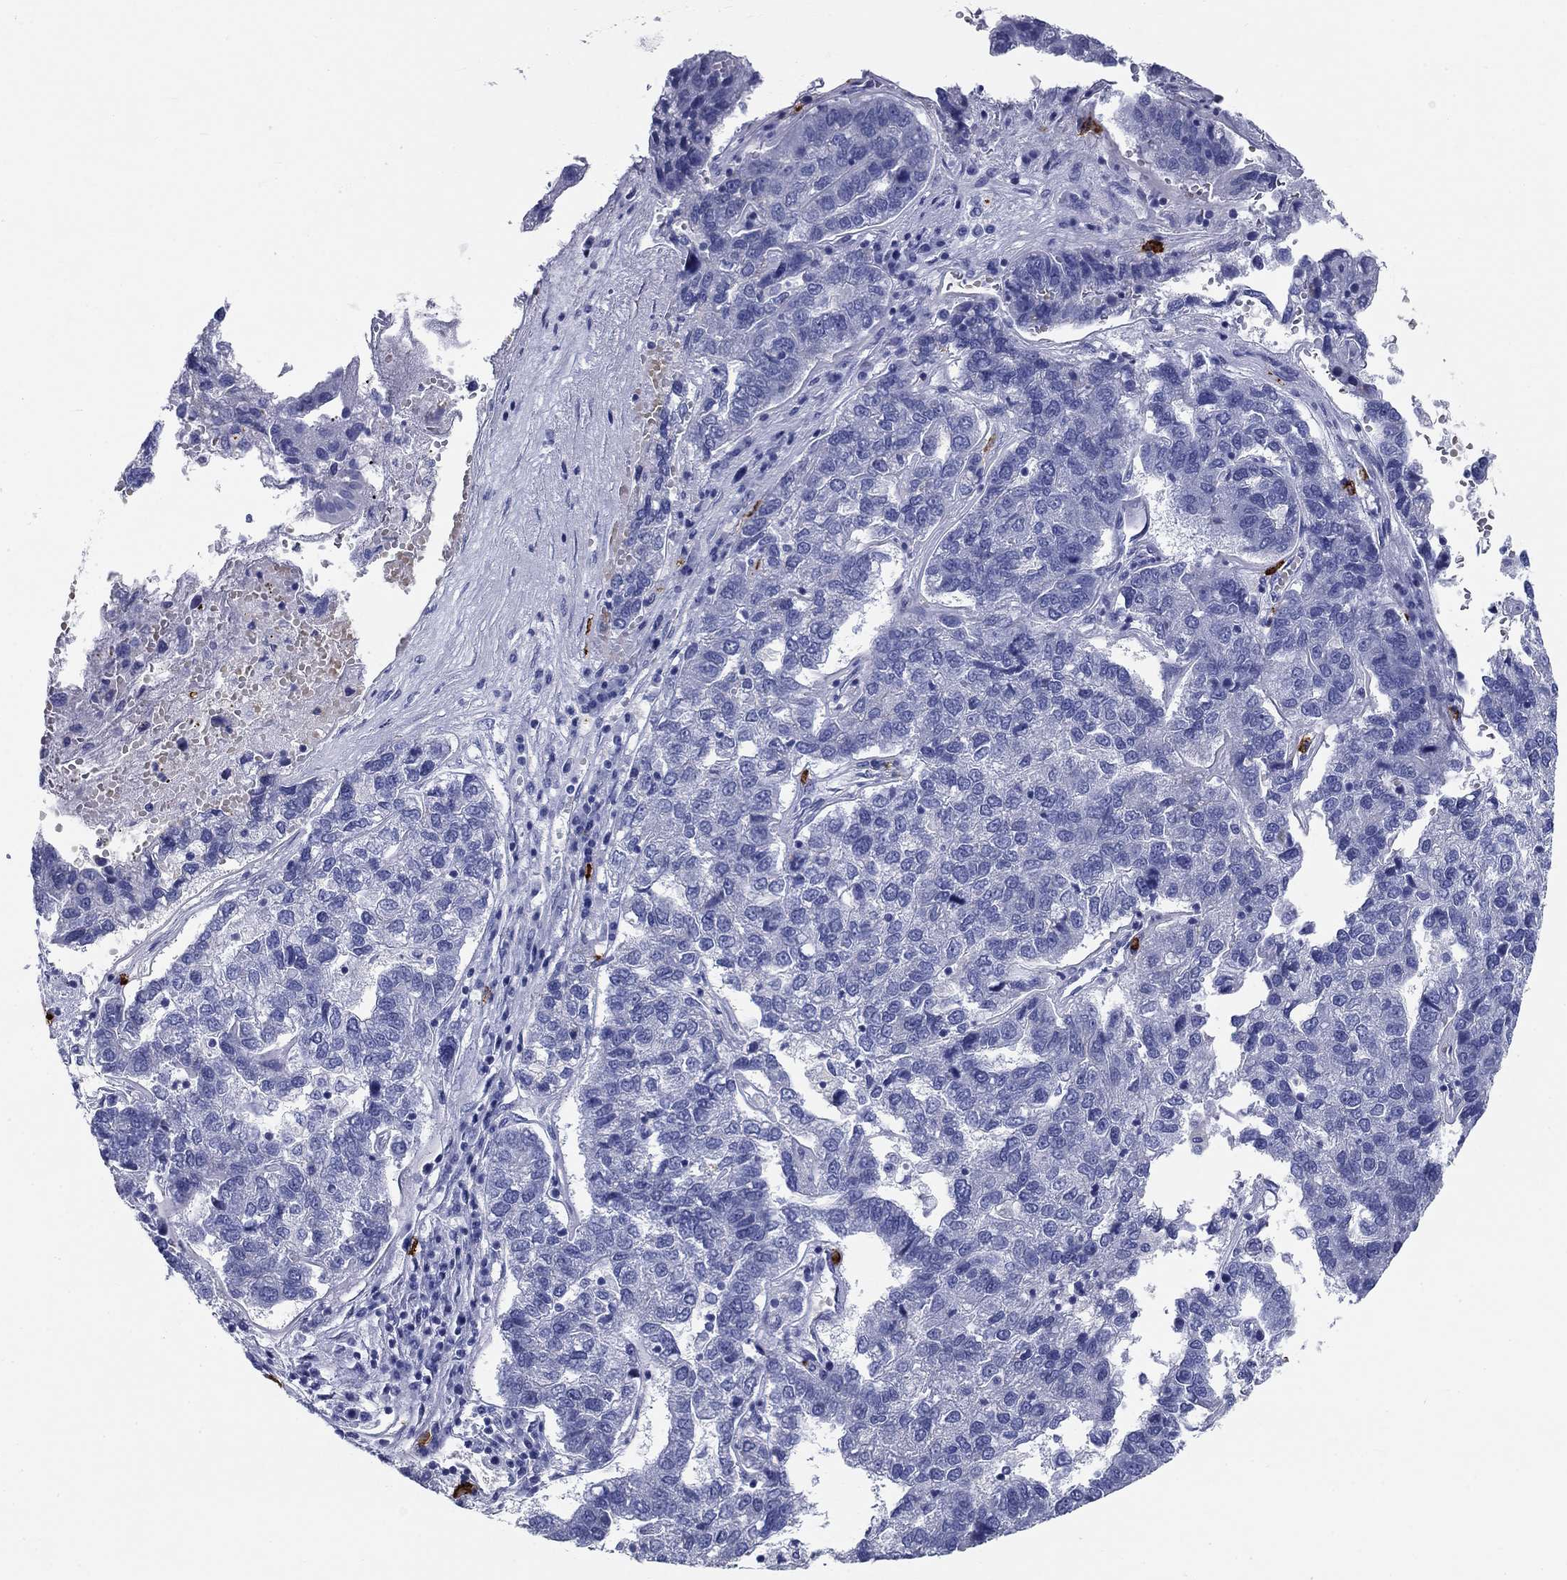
{"staining": {"intensity": "negative", "quantity": "none", "location": "none"}, "tissue": "pancreatic cancer", "cell_type": "Tumor cells", "image_type": "cancer", "snomed": [{"axis": "morphology", "description": "Adenocarcinoma, NOS"}, {"axis": "topography", "description": "Pancreas"}], "caption": "This is an IHC micrograph of human pancreatic cancer. There is no expression in tumor cells.", "gene": "CD40LG", "patient": {"sex": "female", "age": 61}}